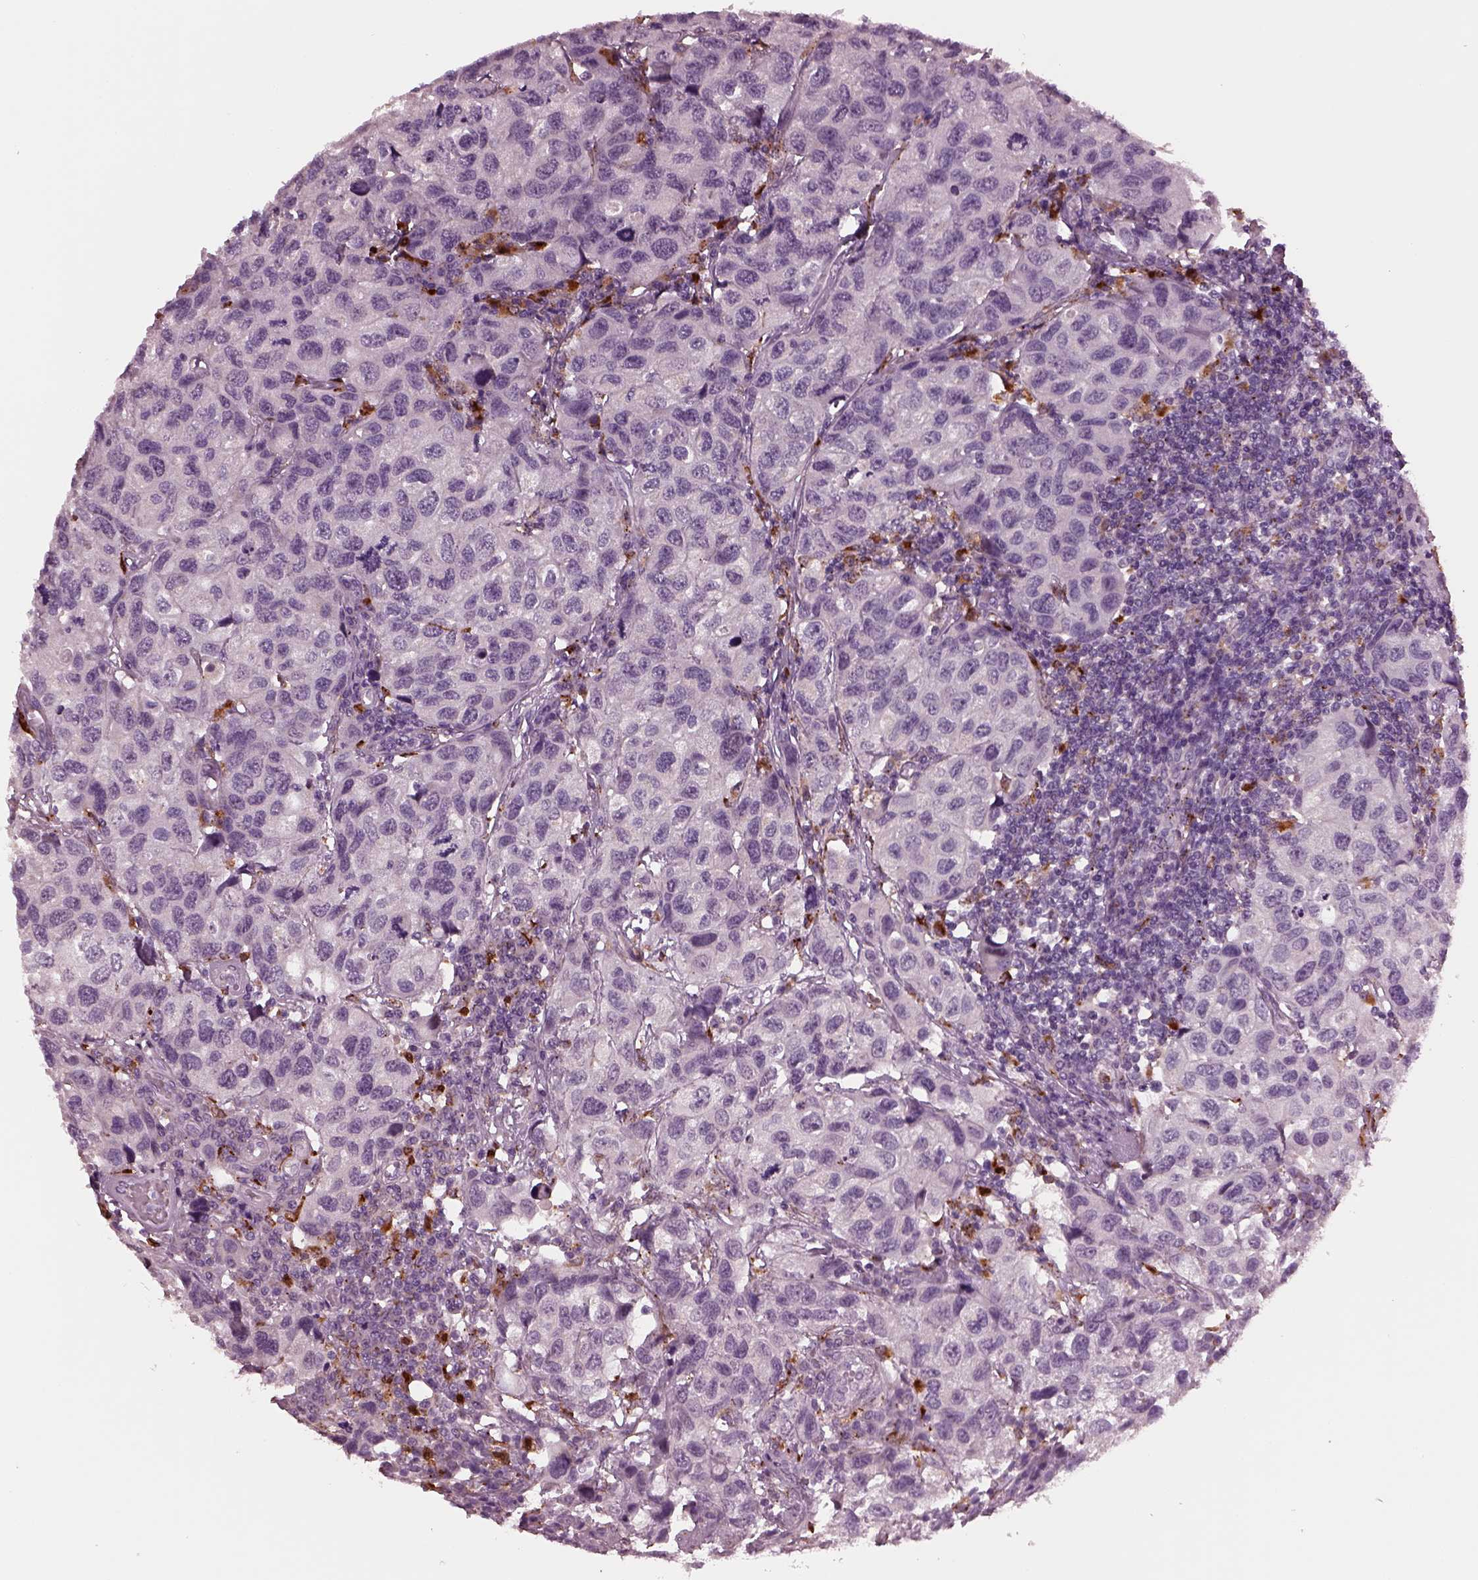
{"staining": {"intensity": "negative", "quantity": "none", "location": "none"}, "tissue": "urothelial cancer", "cell_type": "Tumor cells", "image_type": "cancer", "snomed": [{"axis": "morphology", "description": "Urothelial carcinoma, High grade"}, {"axis": "topography", "description": "Urinary bladder"}], "caption": "Human urothelial cancer stained for a protein using IHC reveals no expression in tumor cells.", "gene": "SLAMF8", "patient": {"sex": "male", "age": 79}}